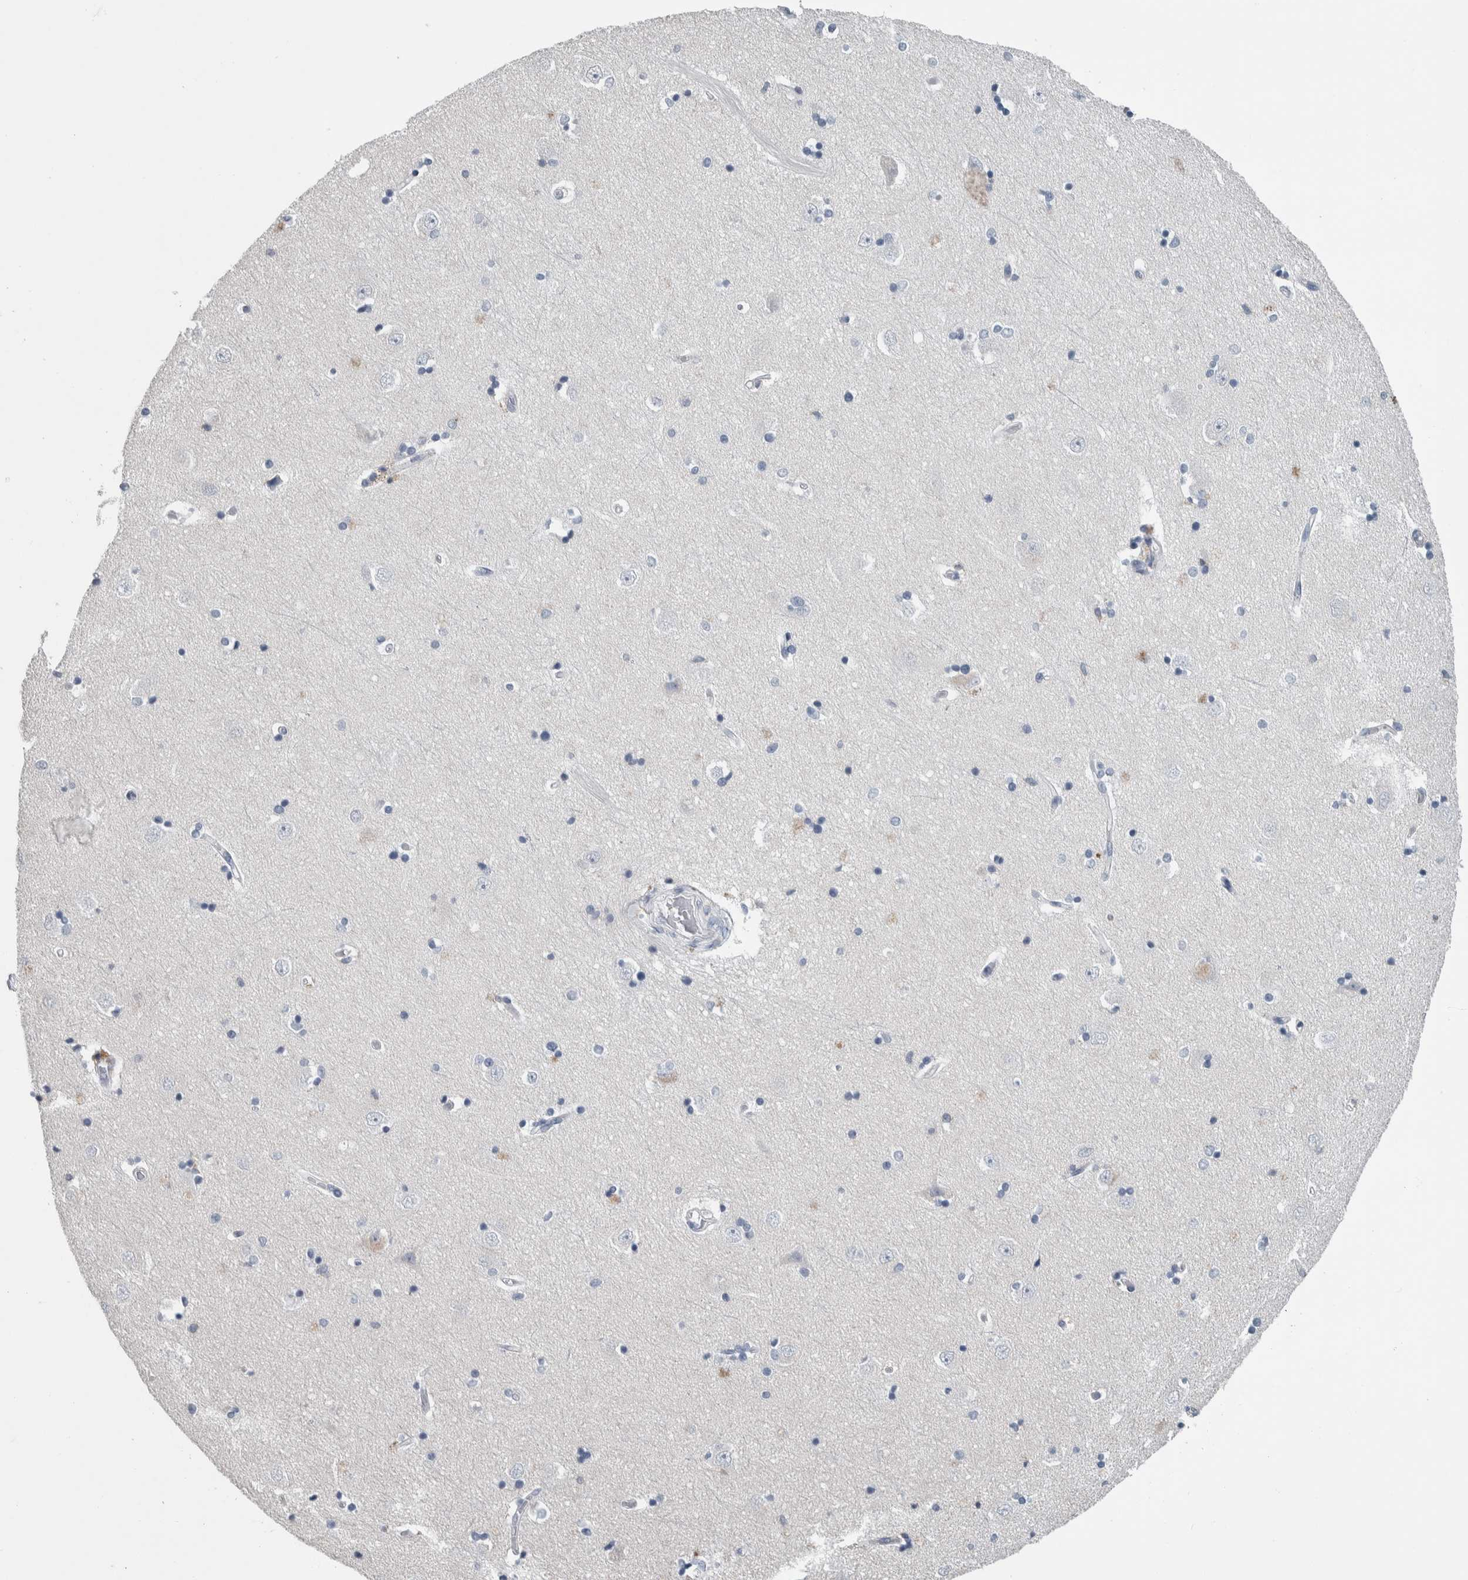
{"staining": {"intensity": "negative", "quantity": "none", "location": "none"}, "tissue": "hippocampus", "cell_type": "Glial cells", "image_type": "normal", "snomed": [{"axis": "morphology", "description": "Normal tissue, NOS"}, {"axis": "topography", "description": "Hippocampus"}], "caption": "High power microscopy image of an IHC image of unremarkable hippocampus, revealing no significant expression in glial cells. (DAB immunohistochemistry with hematoxylin counter stain).", "gene": "SKAP2", "patient": {"sex": "male", "age": 45}}